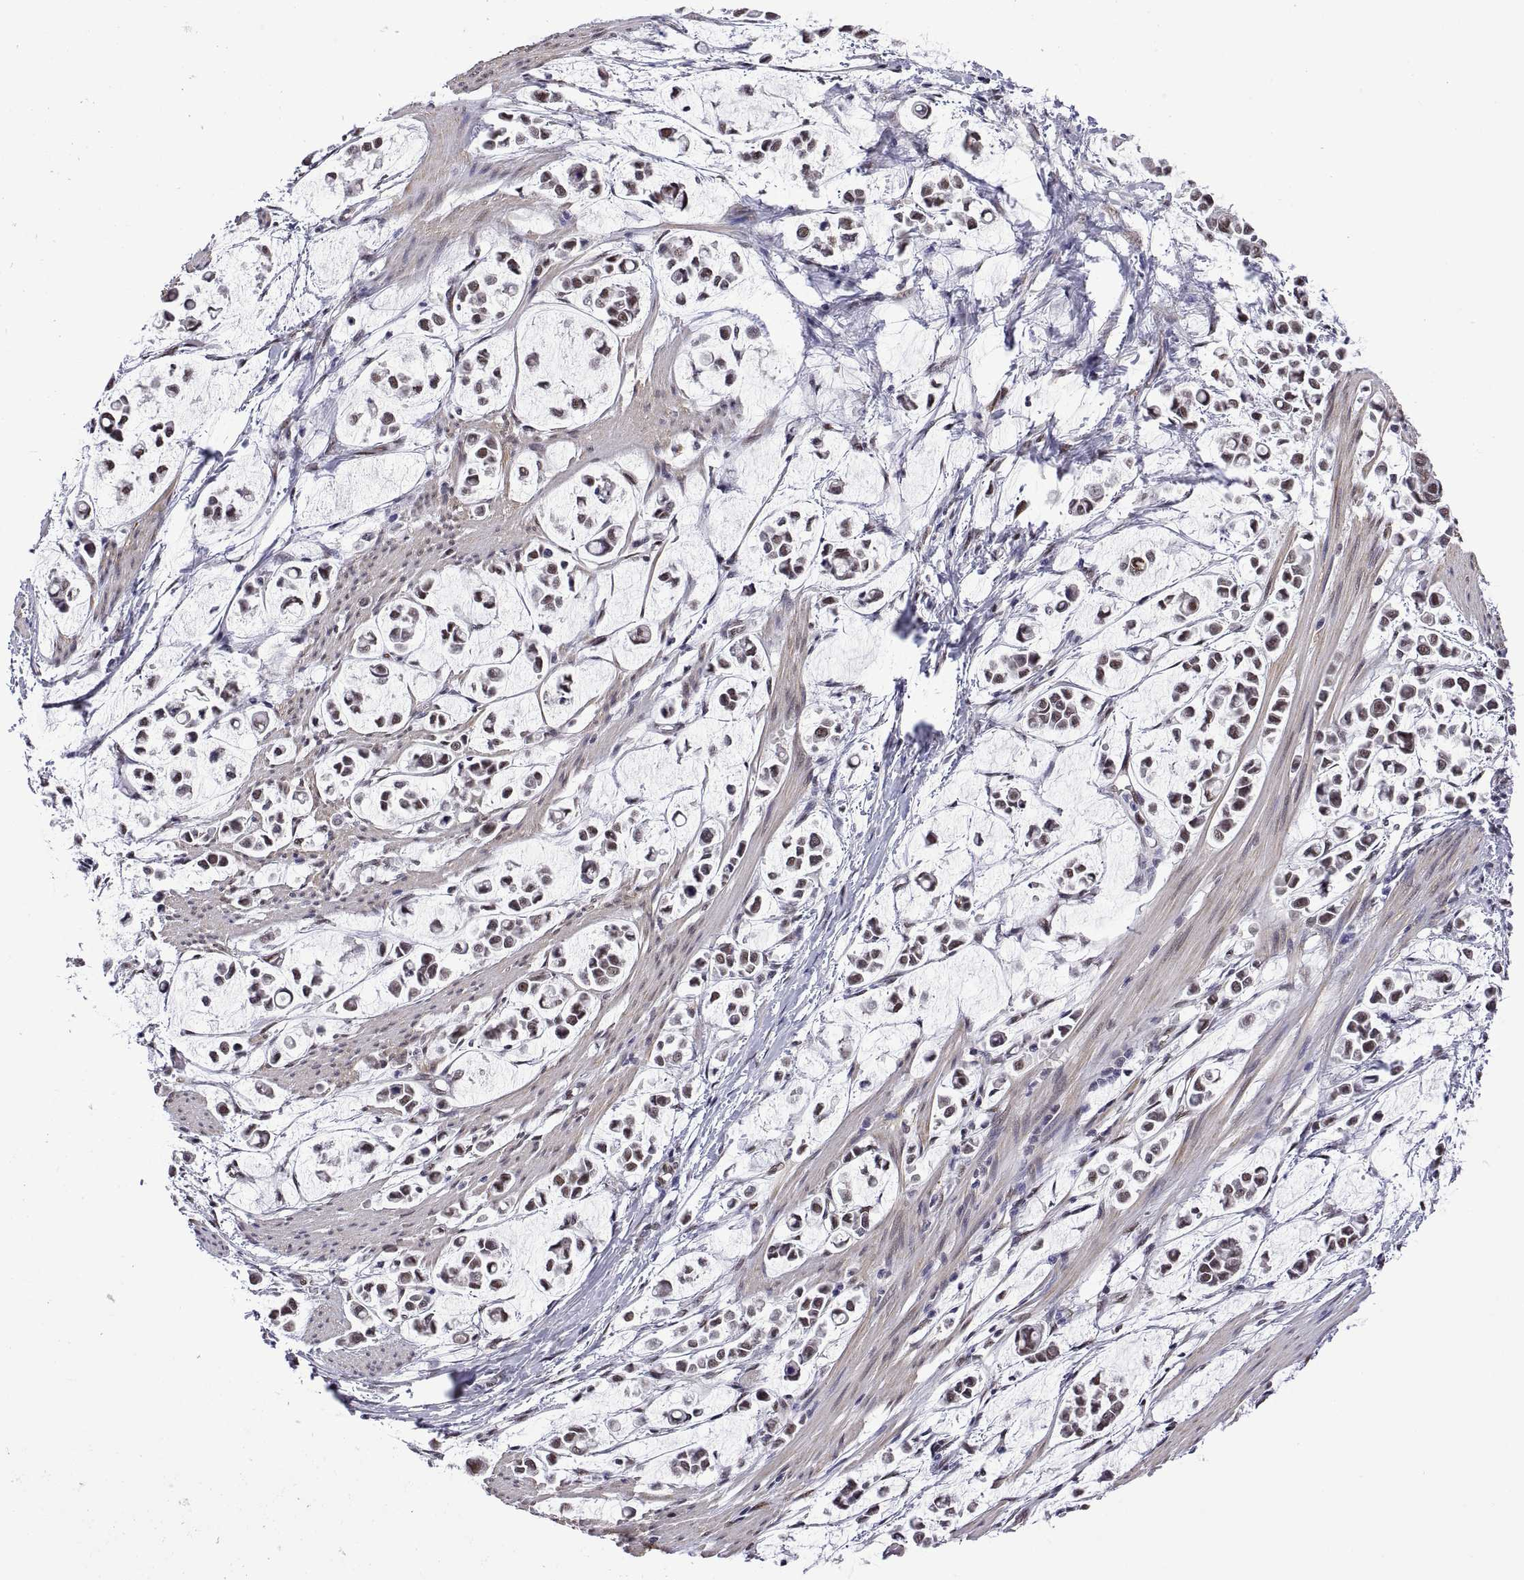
{"staining": {"intensity": "weak", "quantity": ">75%", "location": "nuclear"}, "tissue": "stomach cancer", "cell_type": "Tumor cells", "image_type": "cancer", "snomed": [{"axis": "morphology", "description": "Adenocarcinoma, NOS"}, {"axis": "topography", "description": "Stomach"}], "caption": "Stomach cancer (adenocarcinoma) tissue displays weak nuclear staining in about >75% of tumor cells (Brightfield microscopy of DAB IHC at high magnification).", "gene": "NR4A1", "patient": {"sex": "male", "age": 82}}